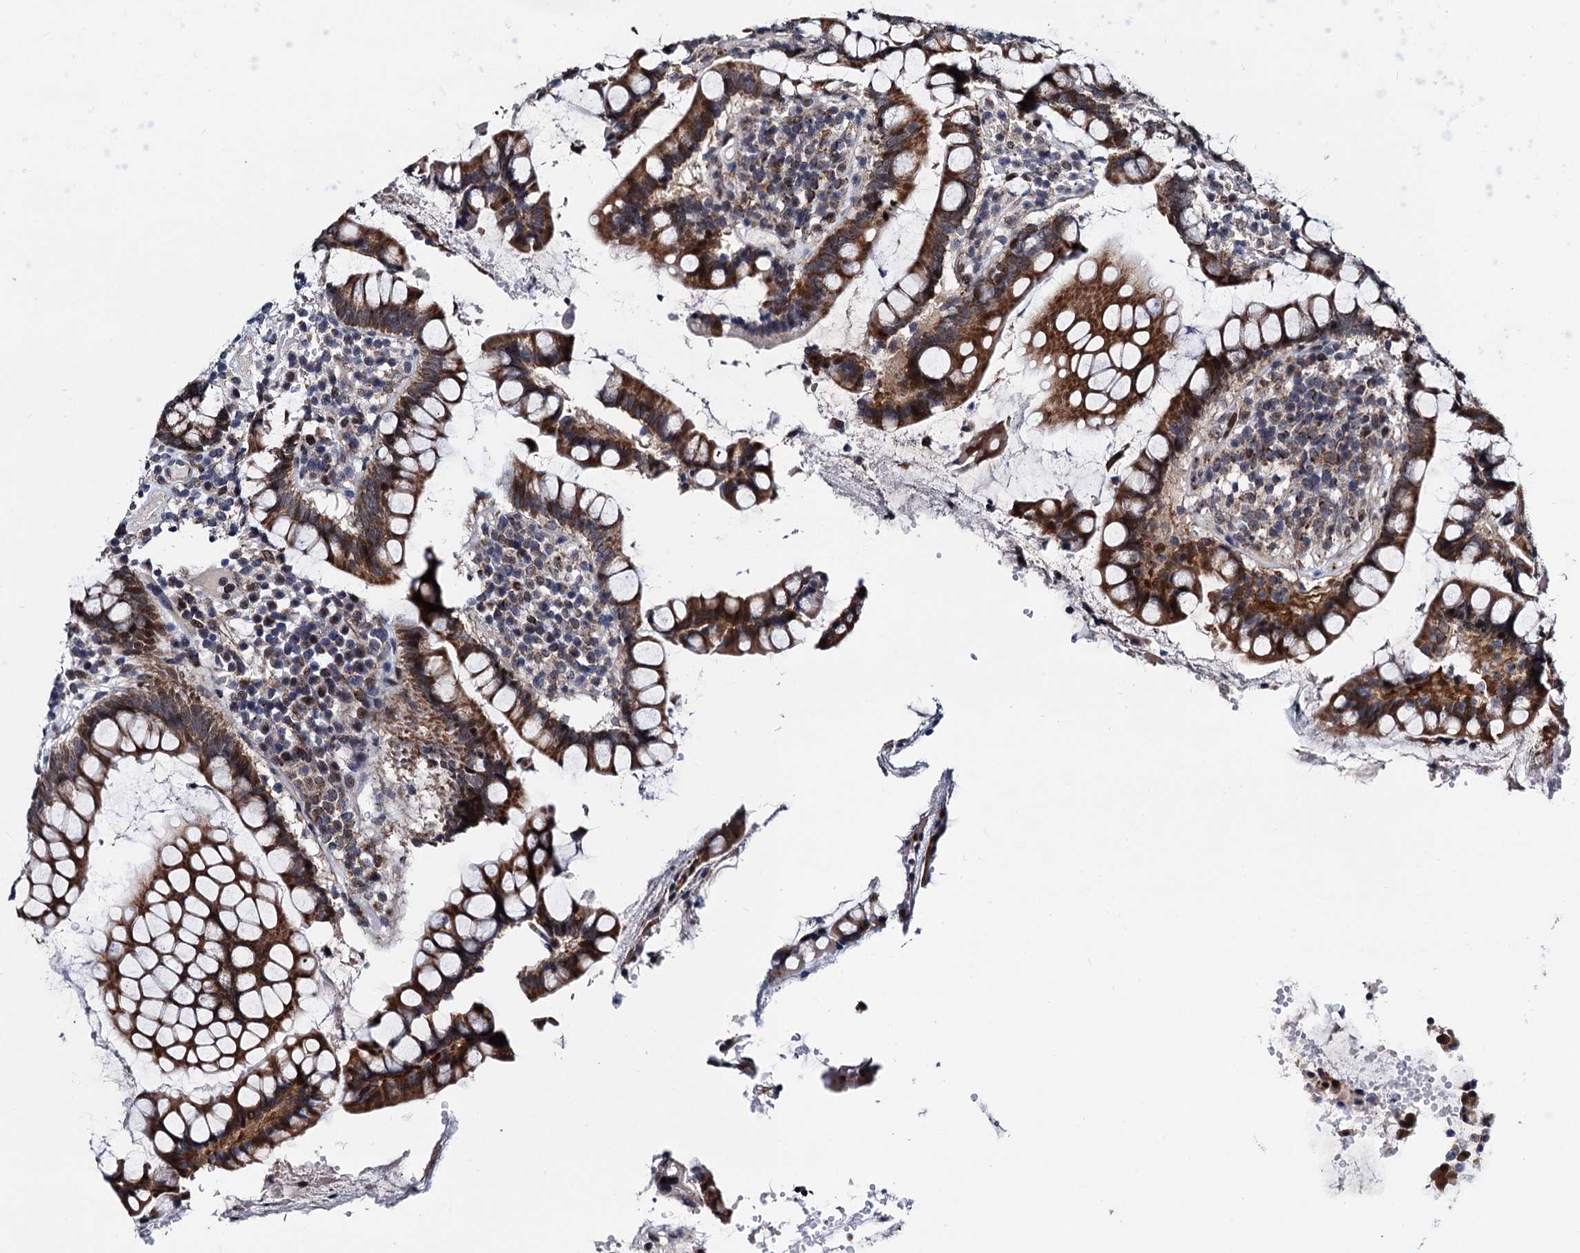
{"staining": {"intensity": "moderate", "quantity": "25%-75%", "location": "cytoplasmic/membranous"}, "tissue": "colon", "cell_type": "Endothelial cells", "image_type": "normal", "snomed": [{"axis": "morphology", "description": "Normal tissue, NOS"}, {"axis": "topography", "description": "Colon"}], "caption": "About 25%-75% of endothelial cells in normal human colon show moderate cytoplasmic/membranous protein expression as visualized by brown immunohistochemical staining.", "gene": "COA4", "patient": {"sex": "female", "age": 79}}